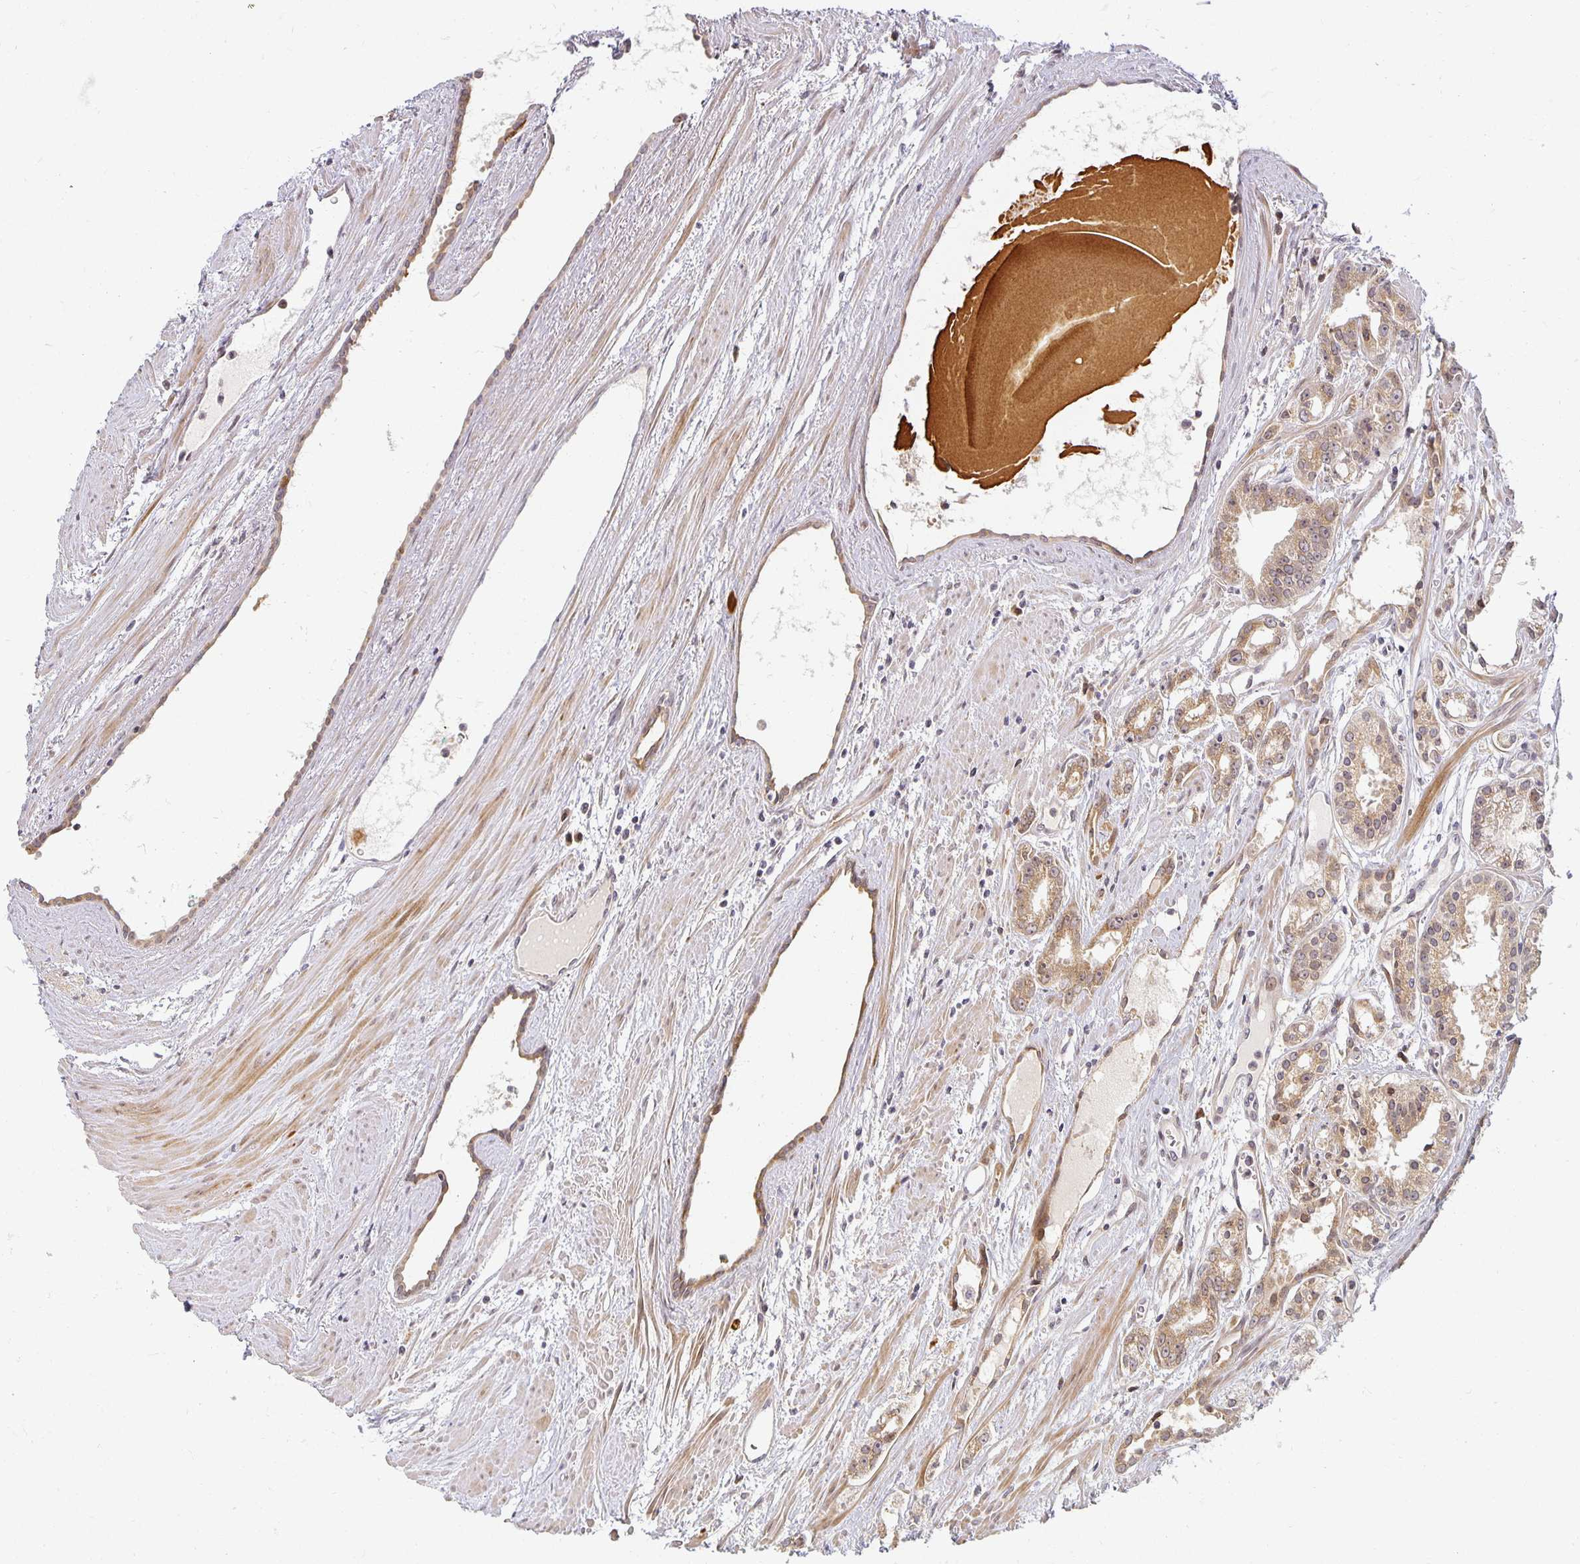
{"staining": {"intensity": "moderate", "quantity": "25%-75%", "location": "cytoplasmic/membranous"}, "tissue": "prostate cancer", "cell_type": "Tumor cells", "image_type": "cancer", "snomed": [{"axis": "morphology", "description": "Adenocarcinoma, High grade"}, {"axis": "topography", "description": "Prostate"}], "caption": "An image of prostate cancer (high-grade adenocarcinoma) stained for a protein displays moderate cytoplasmic/membranous brown staining in tumor cells.", "gene": "EHF", "patient": {"sex": "male", "age": 68}}